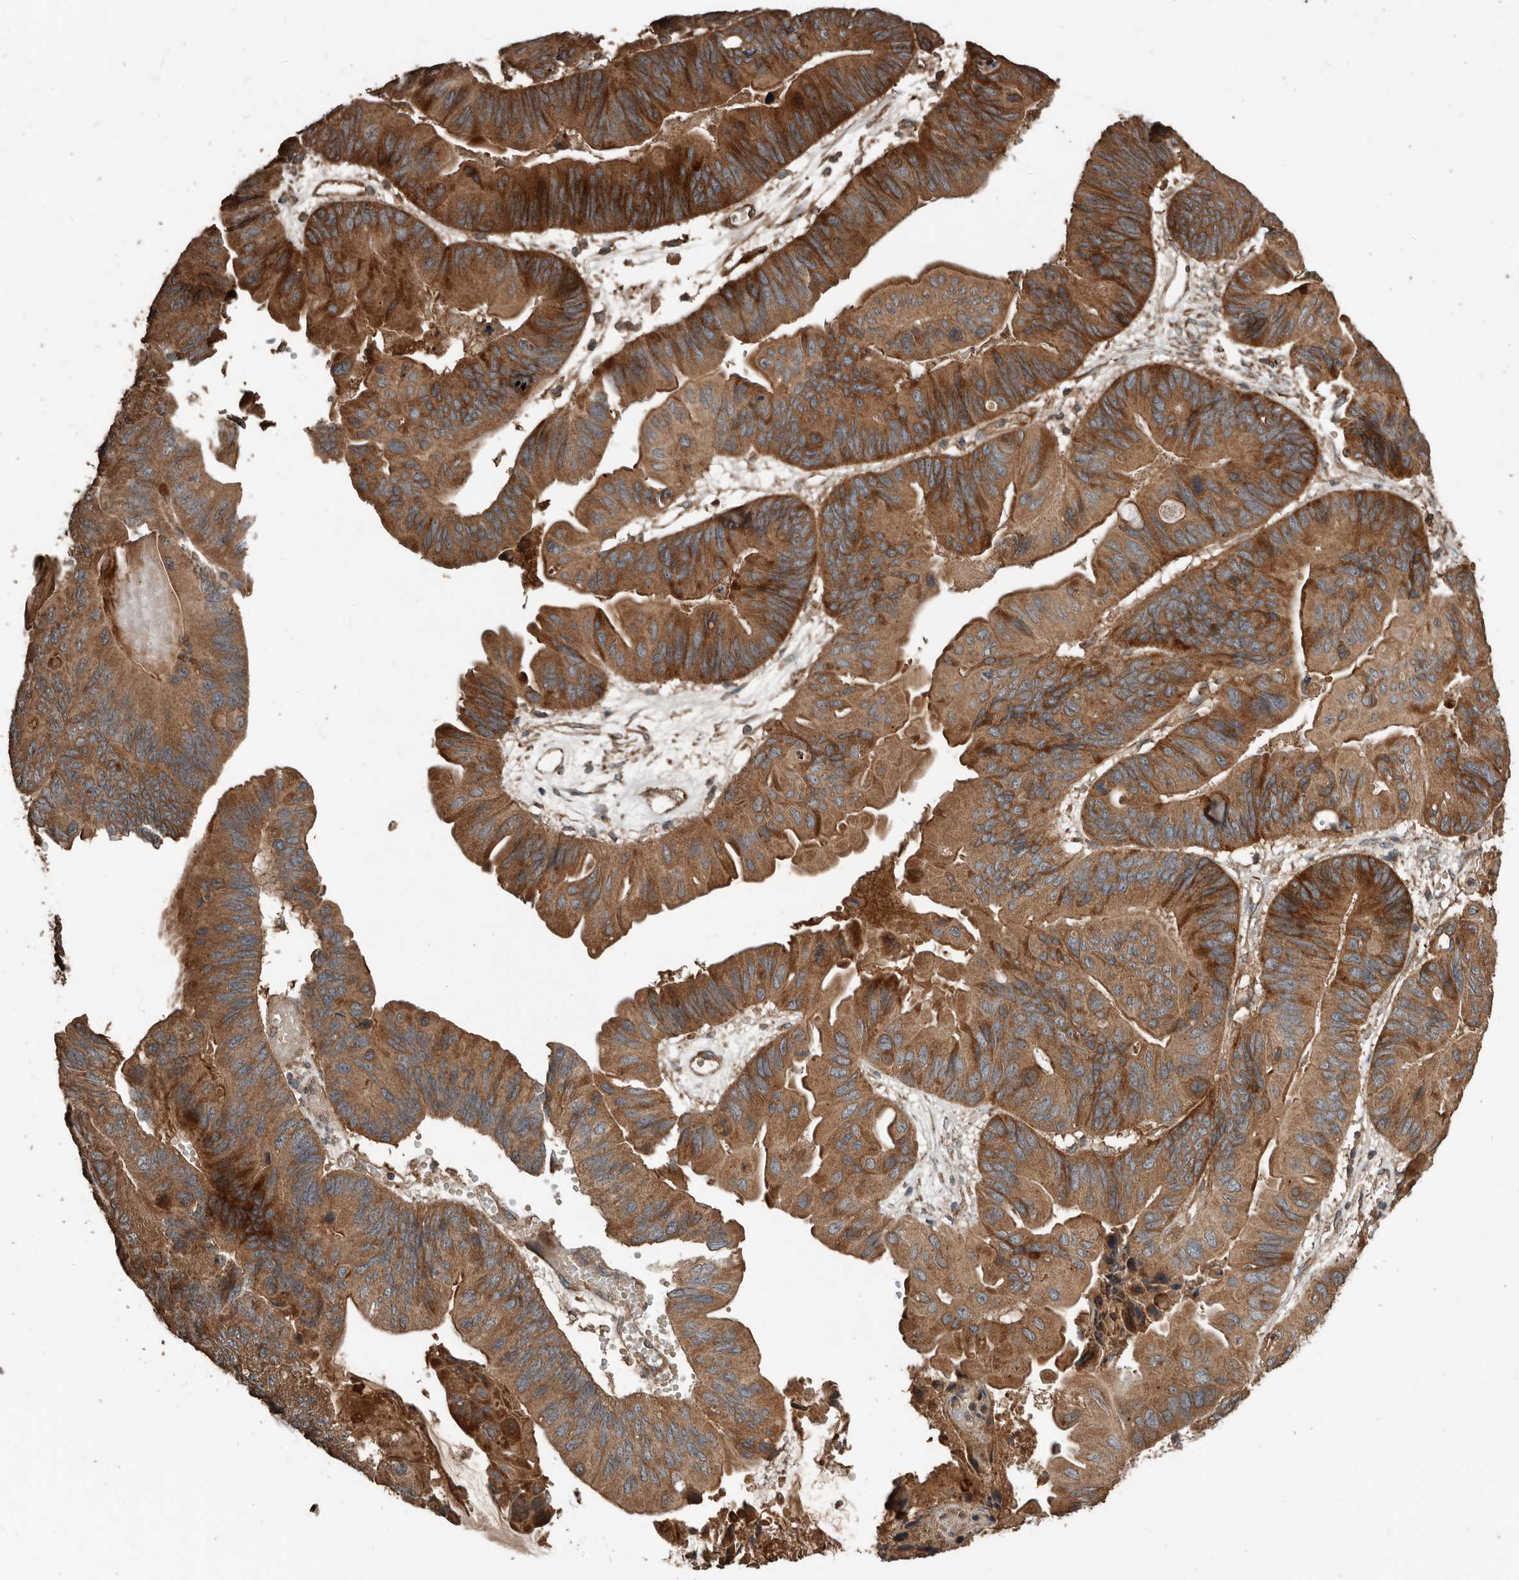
{"staining": {"intensity": "strong", "quantity": ">75%", "location": "cytoplasmic/membranous"}, "tissue": "ovarian cancer", "cell_type": "Tumor cells", "image_type": "cancer", "snomed": [{"axis": "morphology", "description": "Cystadenocarcinoma, mucinous, NOS"}, {"axis": "topography", "description": "Ovary"}], "caption": "Protein expression analysis of ovarian cancer (mucinous cystadenocarcinoma) exhibits strong cytoplasmic/membranous staining in approximately >75% of tumor cells.", "gene": "RNF207", "patient": {"sex": "female", "age": 61}}